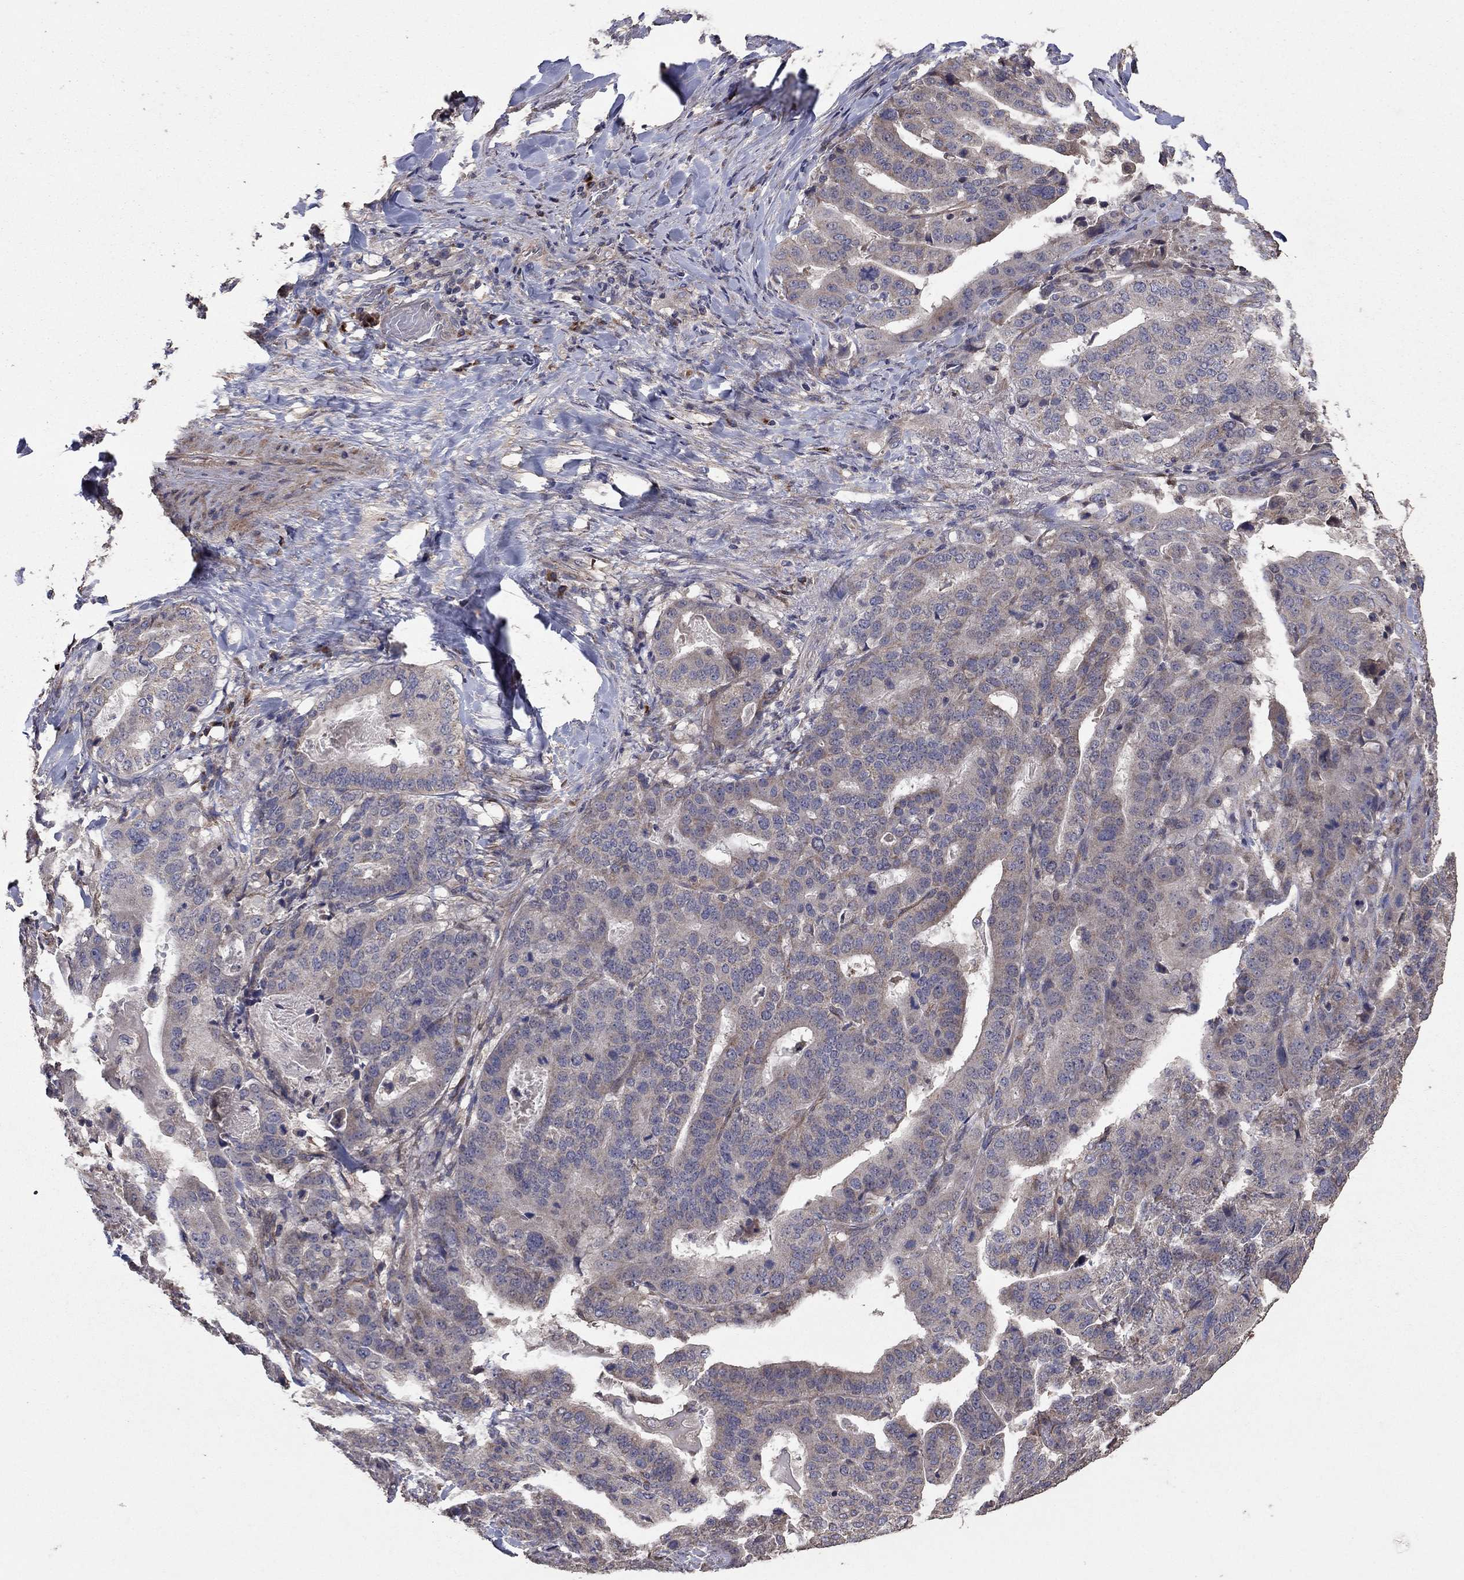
{"staining": {"intensity": "negative", "quantity": "none", "location": "none"}, "tissue": "stomach cancer", "cell_type": "Tumor cells", "image_type": "cancer", "snomed": [{"axis": "morphology", "description": "Adenocarcinoma, NOS"}, {"axis": "topography", "description": "Stomach"}], "caption": "The histopathology image exhibits no significant positivity in tumor cells of stomach adenocarcinoma.", "gene": "FLT4", "patient": {"sex": "male", "age": 48}}